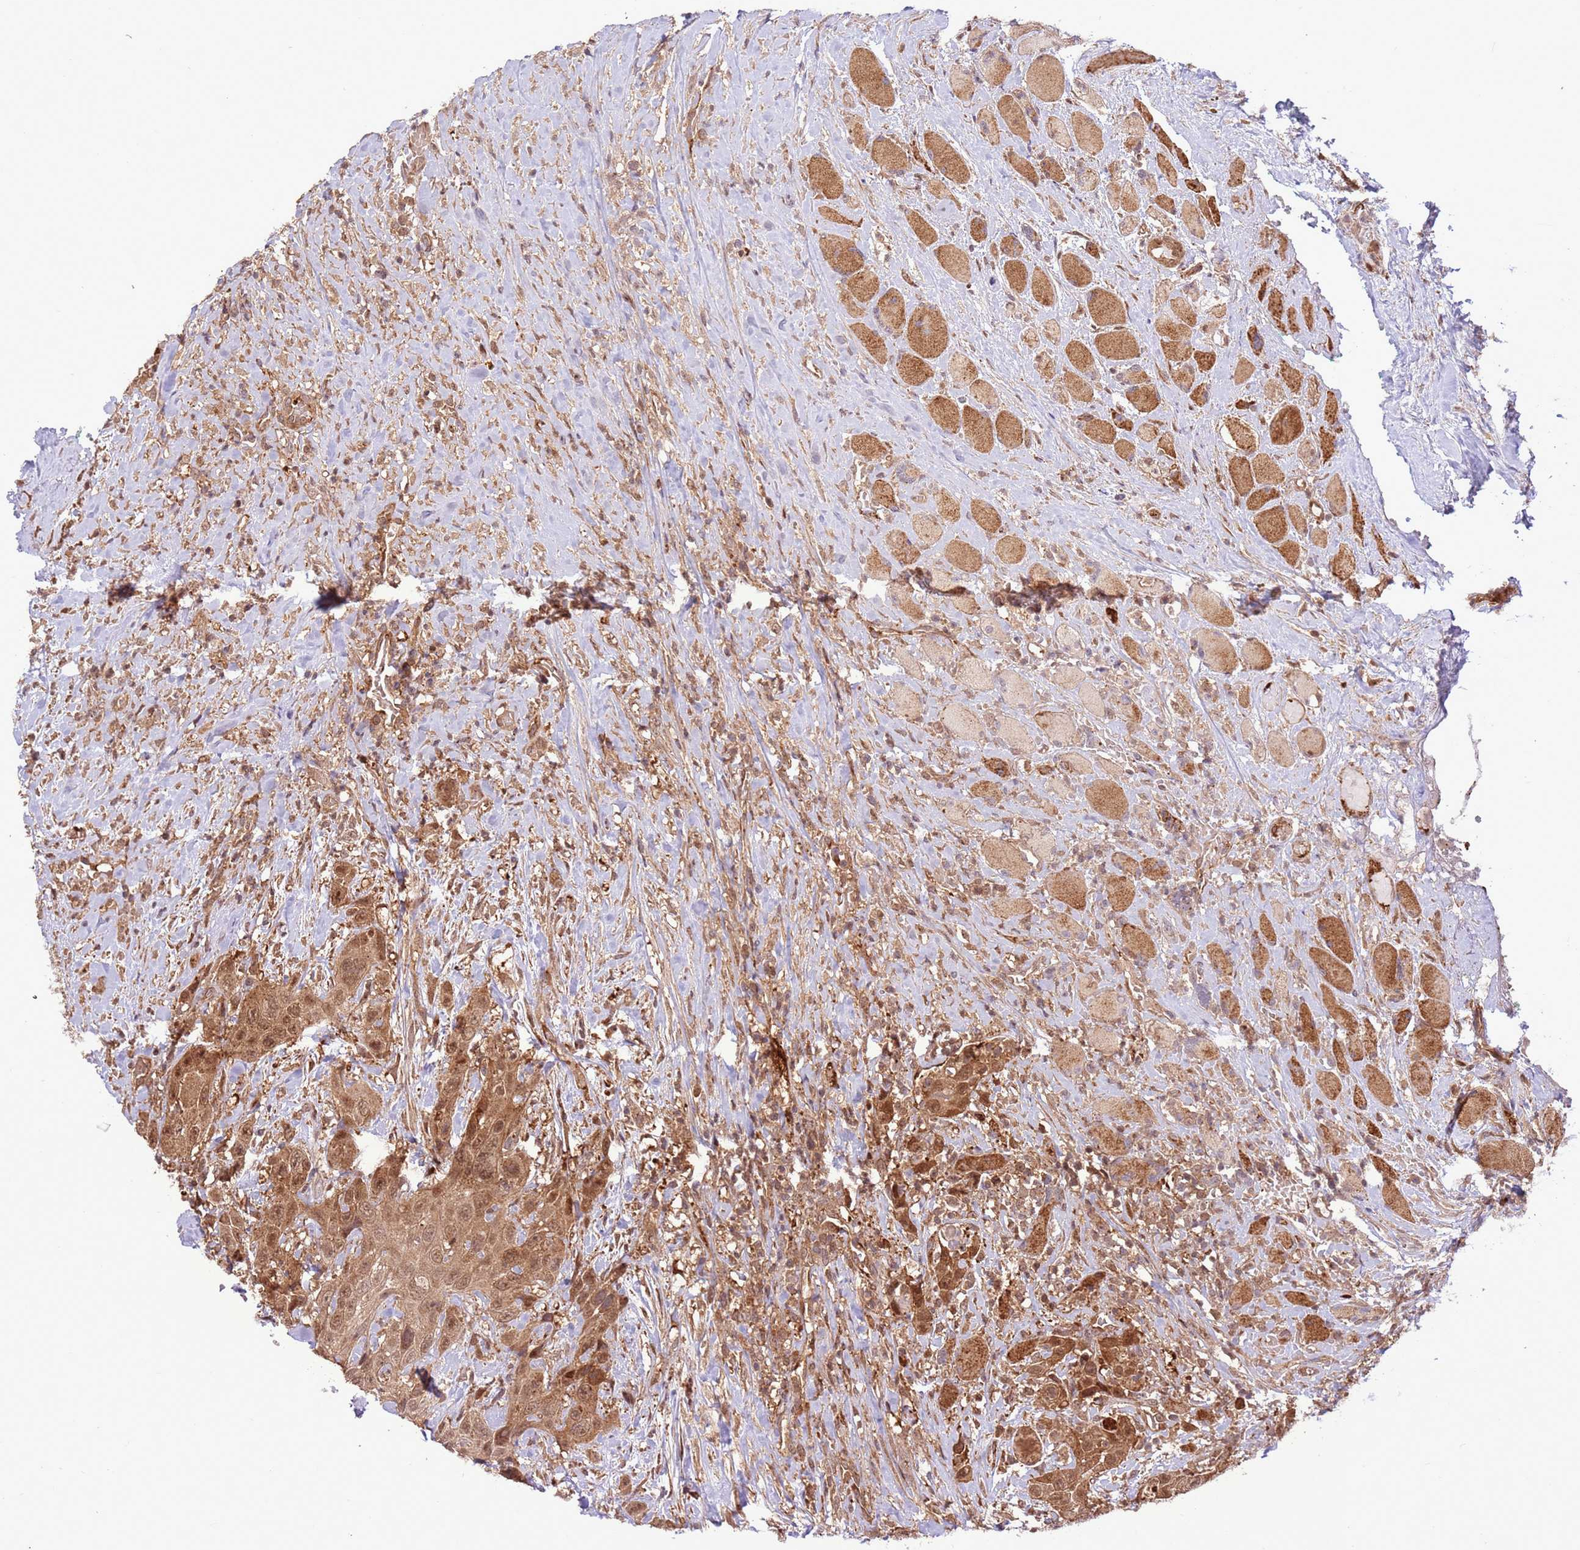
{"staining": {"intensity": "moderate", "quantity": ">75%", "location": "cytoplasmic/membranous,nuclear"}, "tissue": "head and neck cancer", "cell_type": "Tumor cells", "image_type": "cancer", "snomed": [{"axis": "morphology", "description": "Squamous cell carcinoma, NOS"}, {"axis": "topography", "description": "Head-Neck"}], "caption": "An immunohistochemistry (IHC) histopathology image of neoplastic tissue is shown. Protein staining in brown labels moderate cytoplasmic/membranous and nuclear positivity in head and neck cancer within tumor cells.", "gene": "CCDC112", "patient": {"sex": "male", "age": 81}}